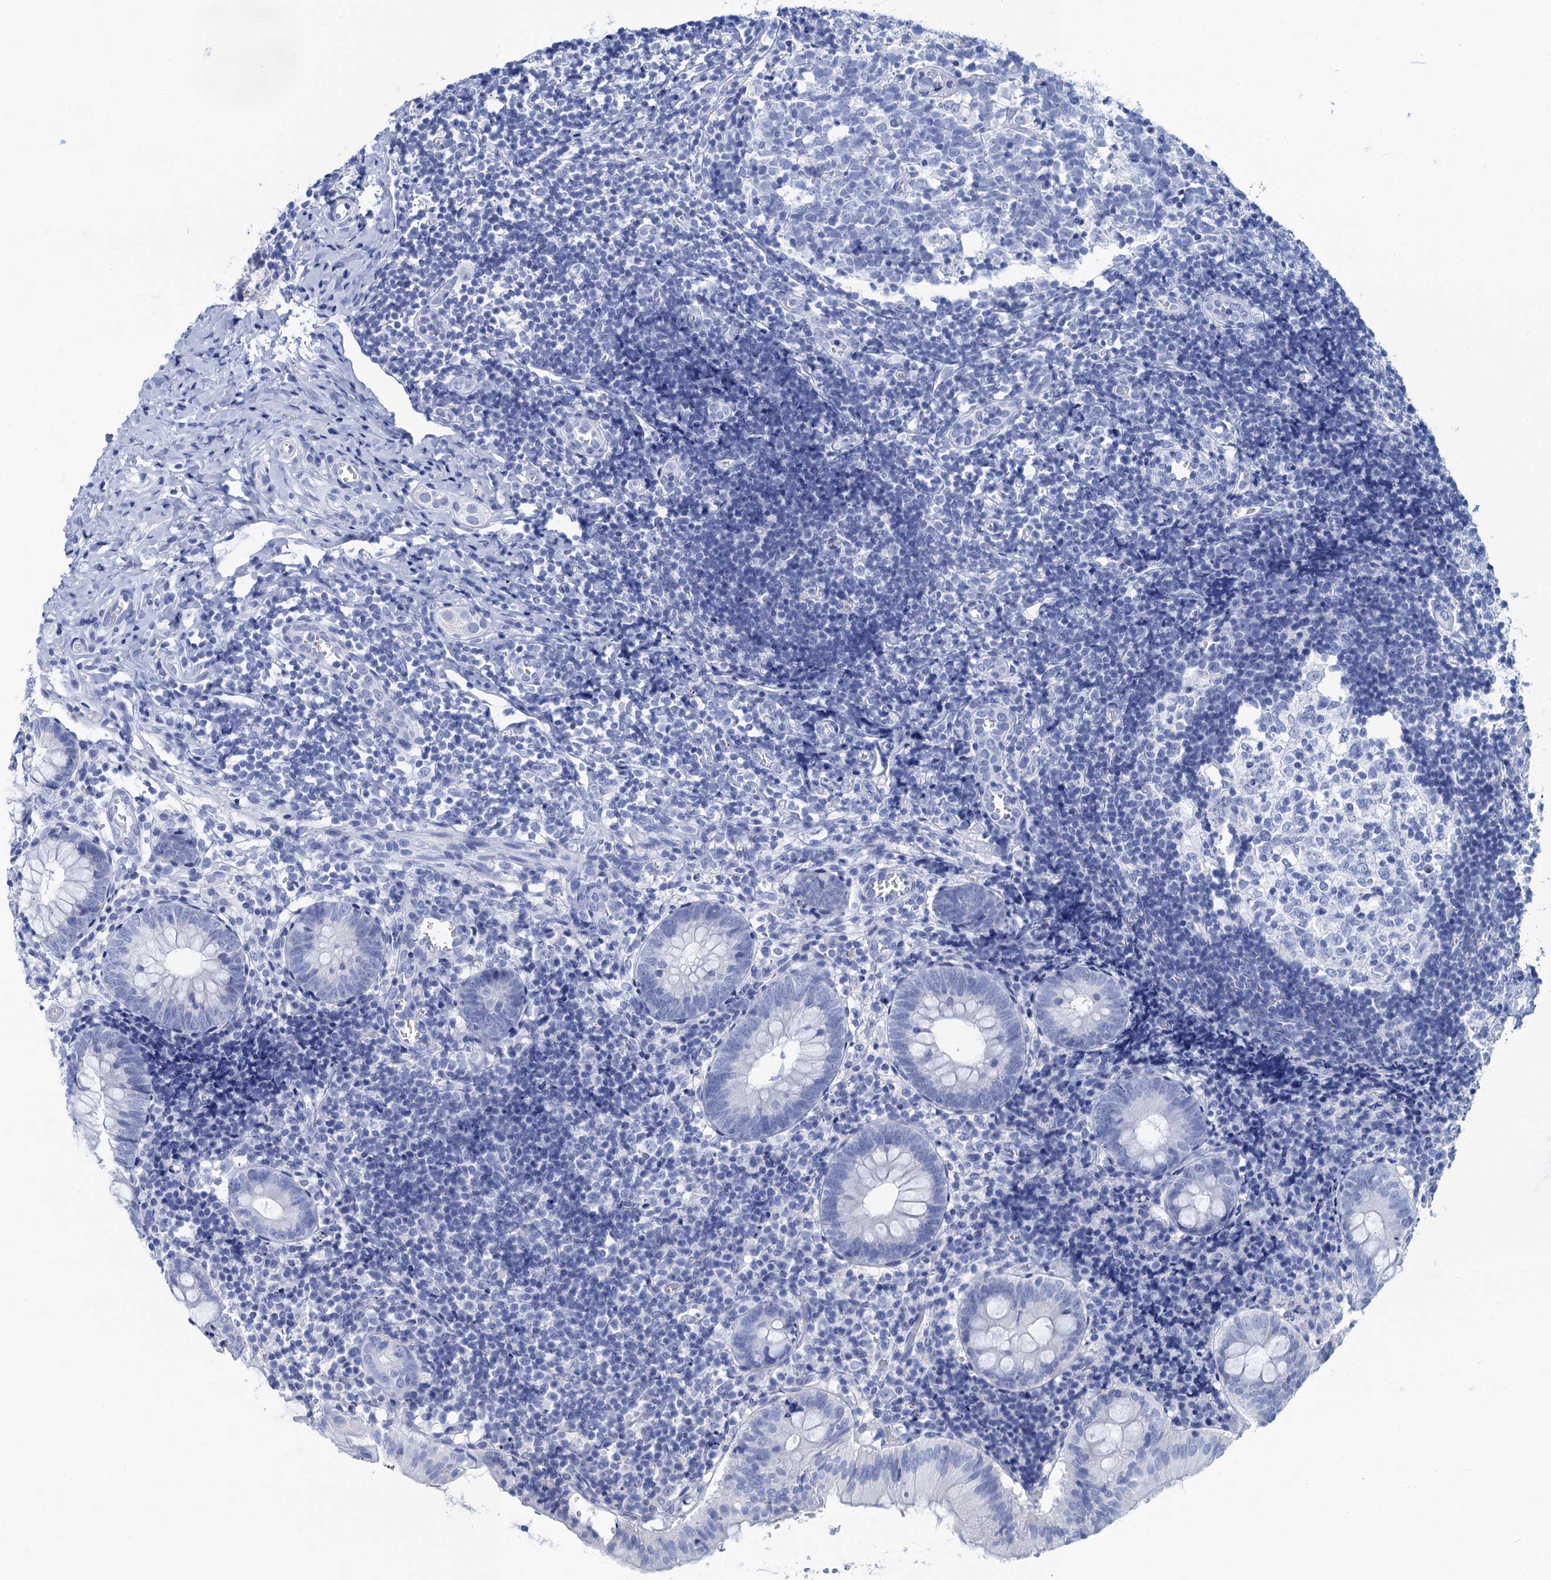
{"staining": {"intensity": "negative", "quantity": "none", "location": "none"}, "tissue": "appendix", "cell_type": "Glandular cells", "image_type": "normal", "snomed": [{"axis": "morphology", "description": "Normal tissue, NOS"}, {"axis": "topography", "description": "Appendix"}], "caption": "The image demonstrates no staining of glandular cells in unremarkable appendix.", "gene": "CABYR", "patient": {"sex": "male", "age": 8}}